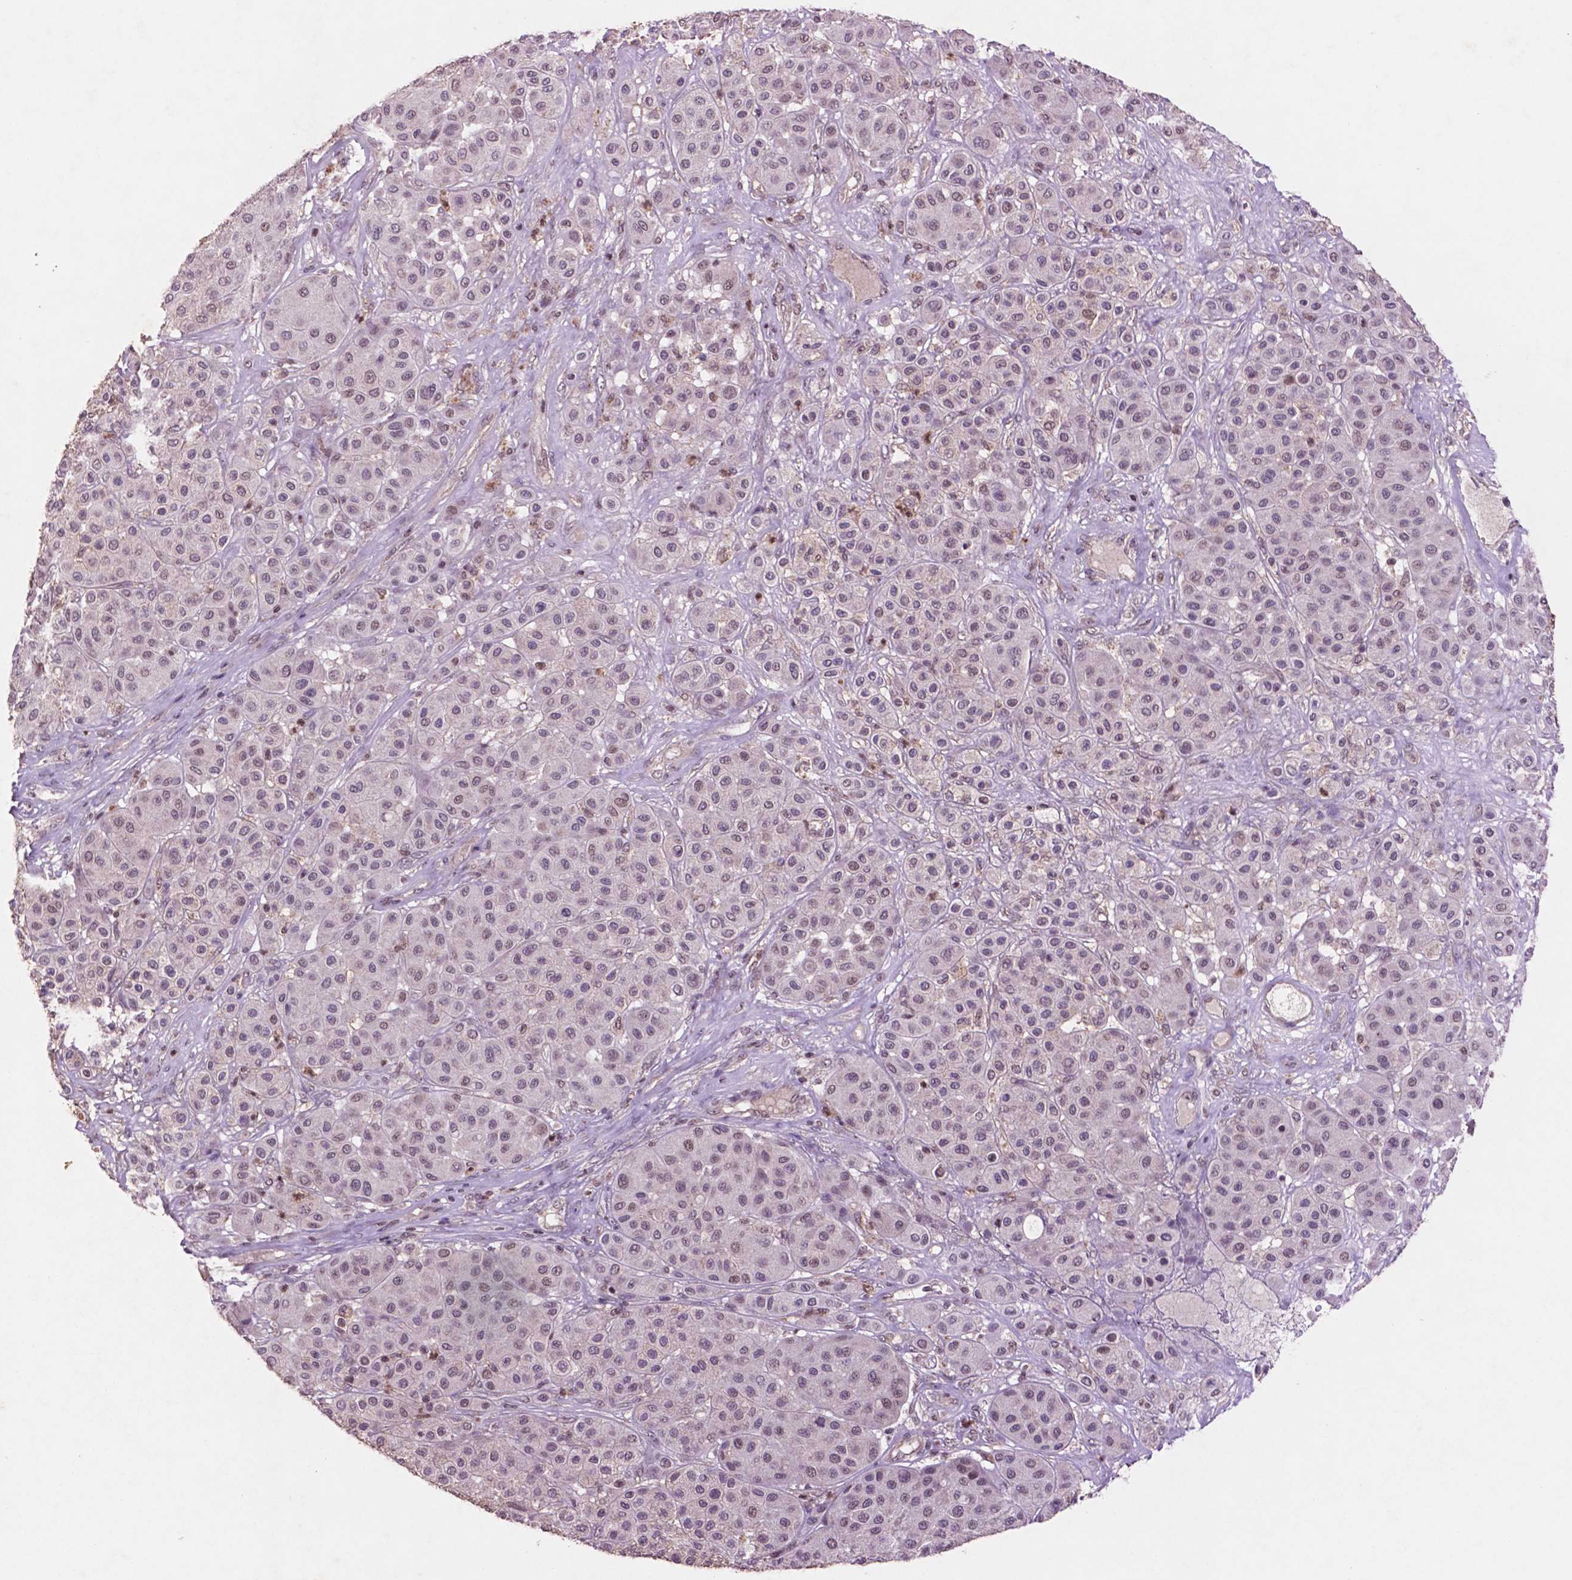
{"staining": {"intensity": "negative", "quantity": "none", "location": "none"}, "tissue": "melanoma", "cell_type": "Tumor cells", "image_type": "cancer", "snomed": [{"axis": "morphology", "description": "Malignant melanoma, Metastatic site"}, {"axis": "topography", "description": "Smooth muscle"}], "caption": "This image is of melanoma stained with immunohistochemistry (IHC) to label a protein in brown with the nuclei are counter-stained blue. There is no expression in tumor cells.", "gene": "GLRX", "patient": {"sex": "male", "age": 41}}